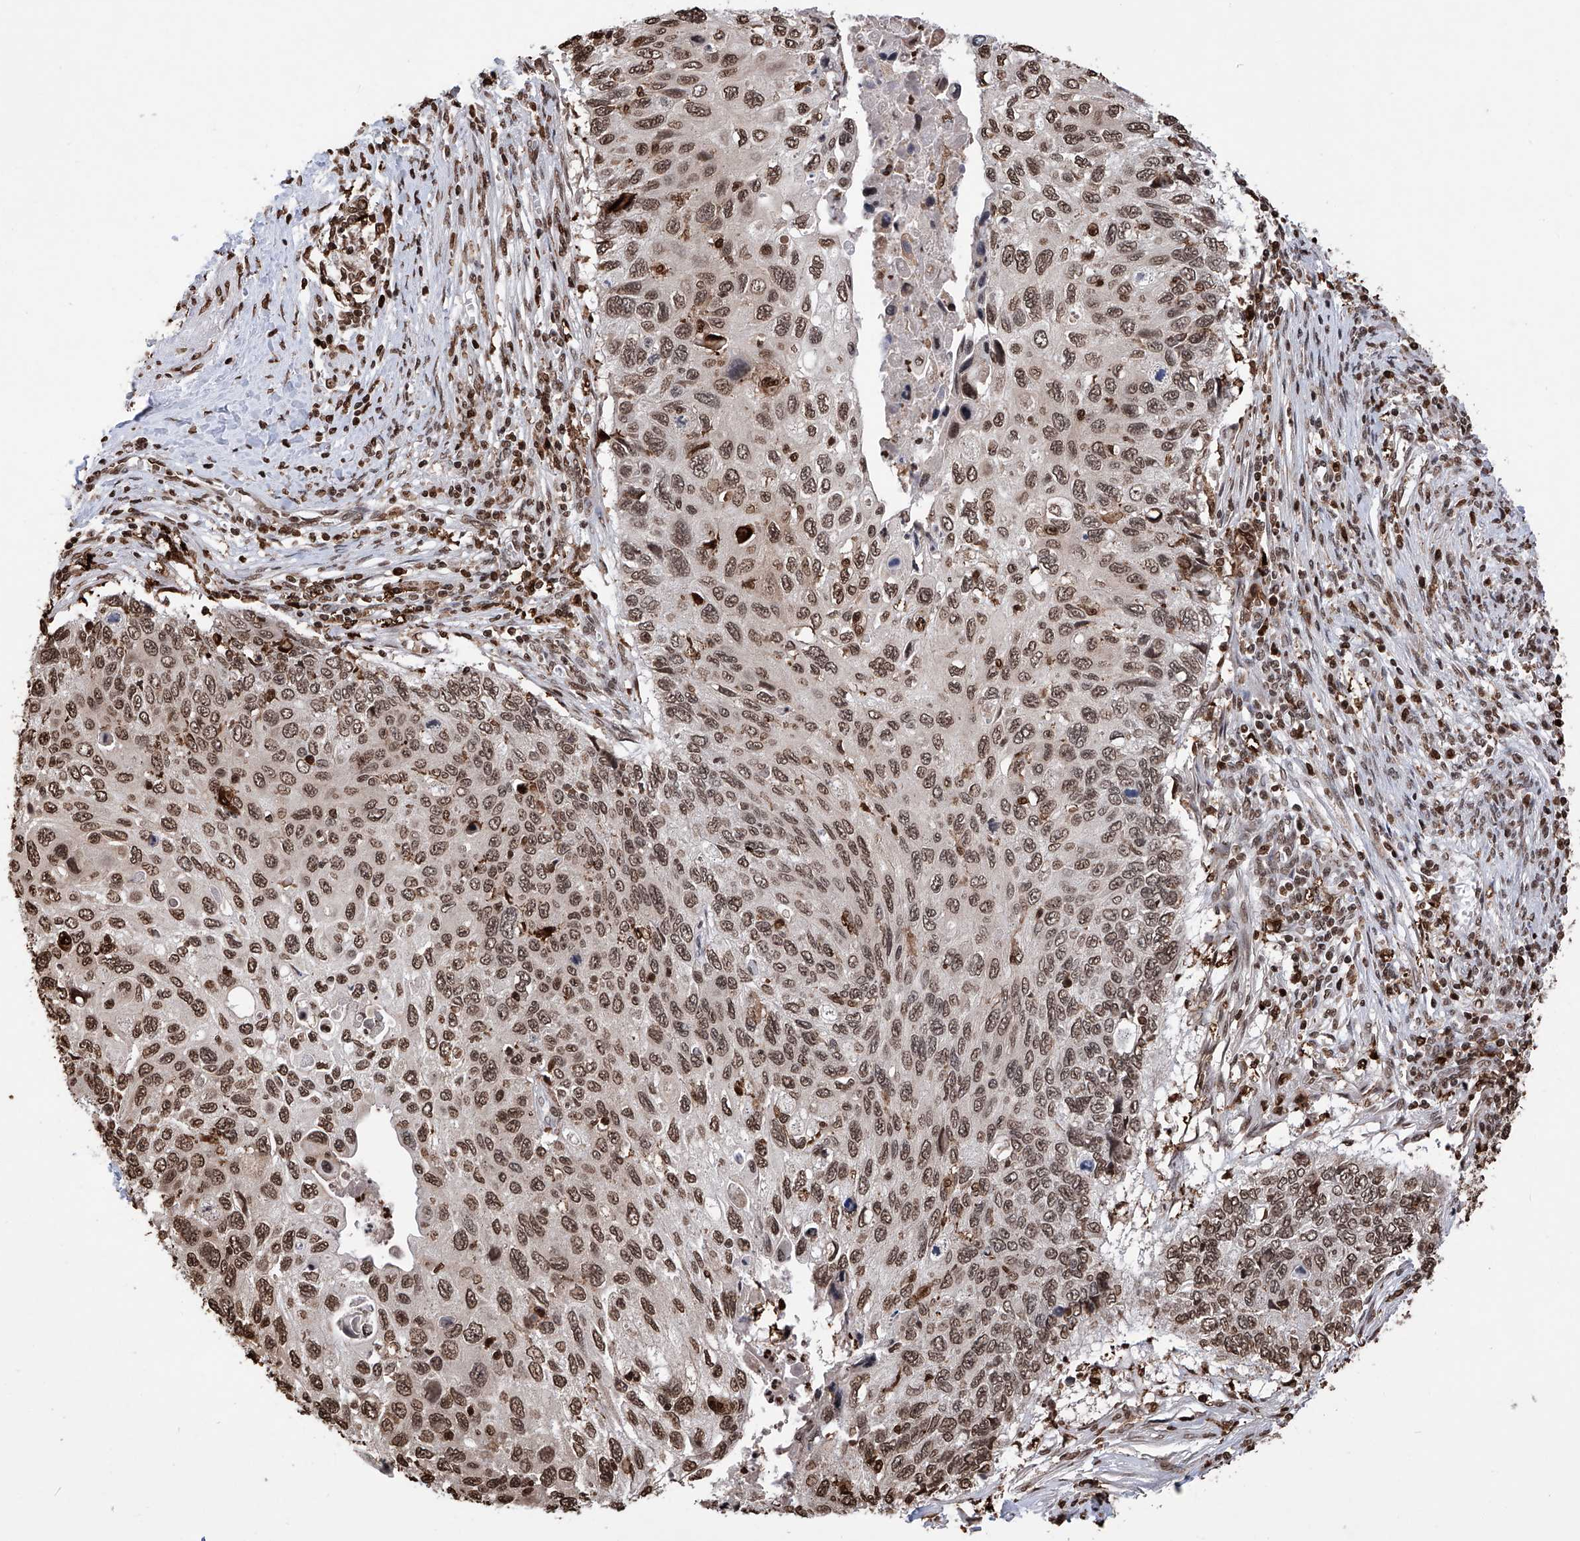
{"staining": {"intensity": "strong", "quantity": ">75%", "location": "nuclear"}, "tissue": "cervical cancer", "cell_type": "Tumor cells", "image_type": "cancer", "snomed": [{"axis": "morphology", "description": "Squamous cell carcinoma, NOS"}, {"axis": "topography", "description": "Cervix"}], "caption": "Protein staining exhibits strong nuclear positivity in approximately >75% of tumor cells in cervical cancer. (brown staining indicates protein expression, while blue staining denotes nuclei).", "gene": "CFAP410", "patient": {"sex": "female", "age": 70}}